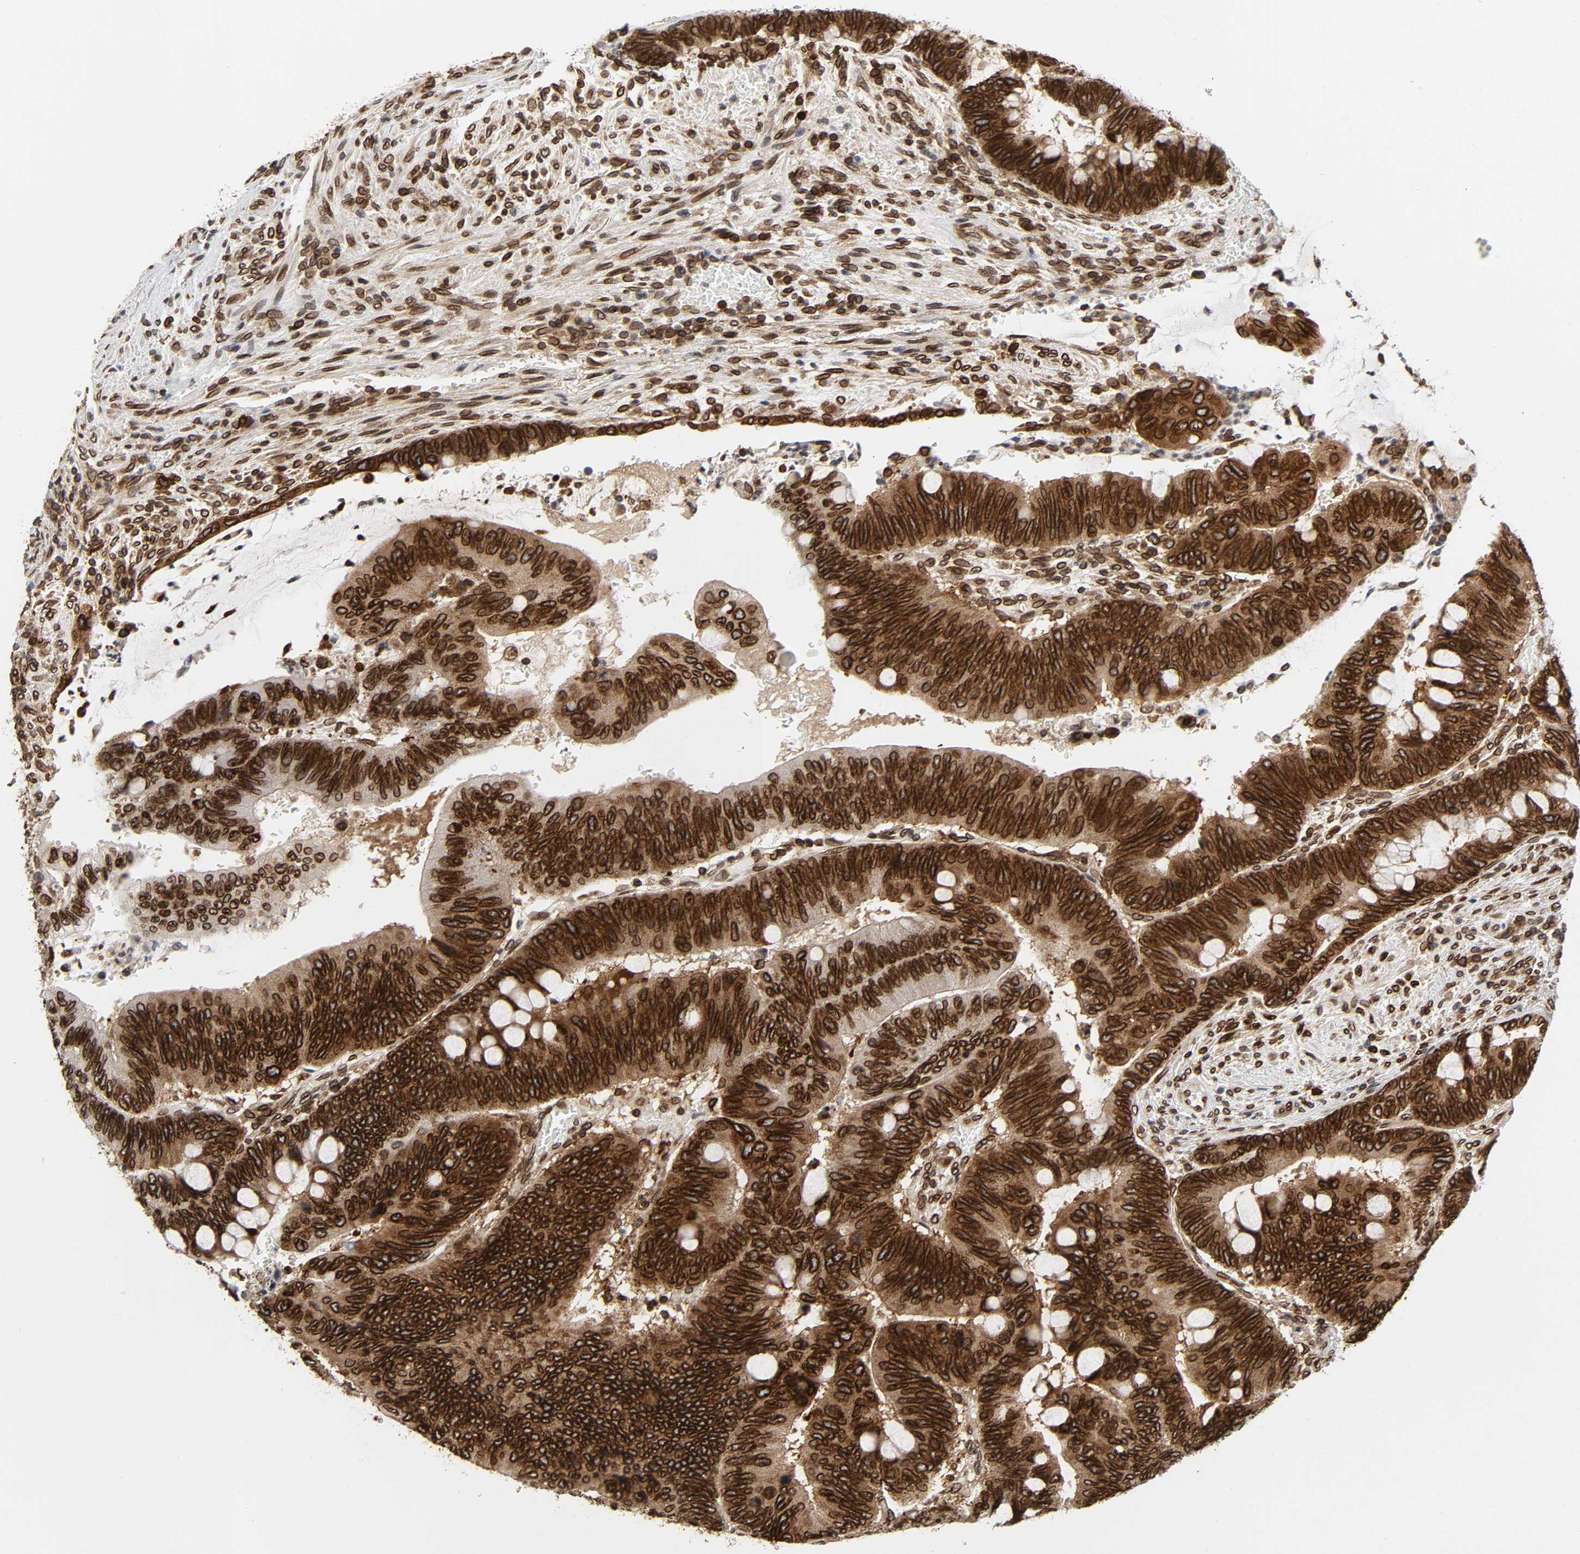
{"staining": {"intensity": "strong", "quantity": ">75%", "location": "cytoplasmic/membranous,nuclear"}, "tissue": "colorectal cancer", "cell_type": "Tumor cells", "image_type": "cancer", "snomed": [{"axis": "morphology", "description": "Normal tissue, NOS"}, {"axis": "morphology", "description": "Adenocarcinoma, NOS"}, {"axis": "topography", "description": "Rectum"}], "caption": "Strong cytoplasmic/membranous and nuclear protein staining is seen in approximately >75% of tumor cells in colorectal cancer. The staining was performed using DAB, with brown indicating positive protein expression. Nuclei are stained blue with hematoxylin.", "gene": "RANGAP1", "patient": {"sex": "male", "age": 92}}